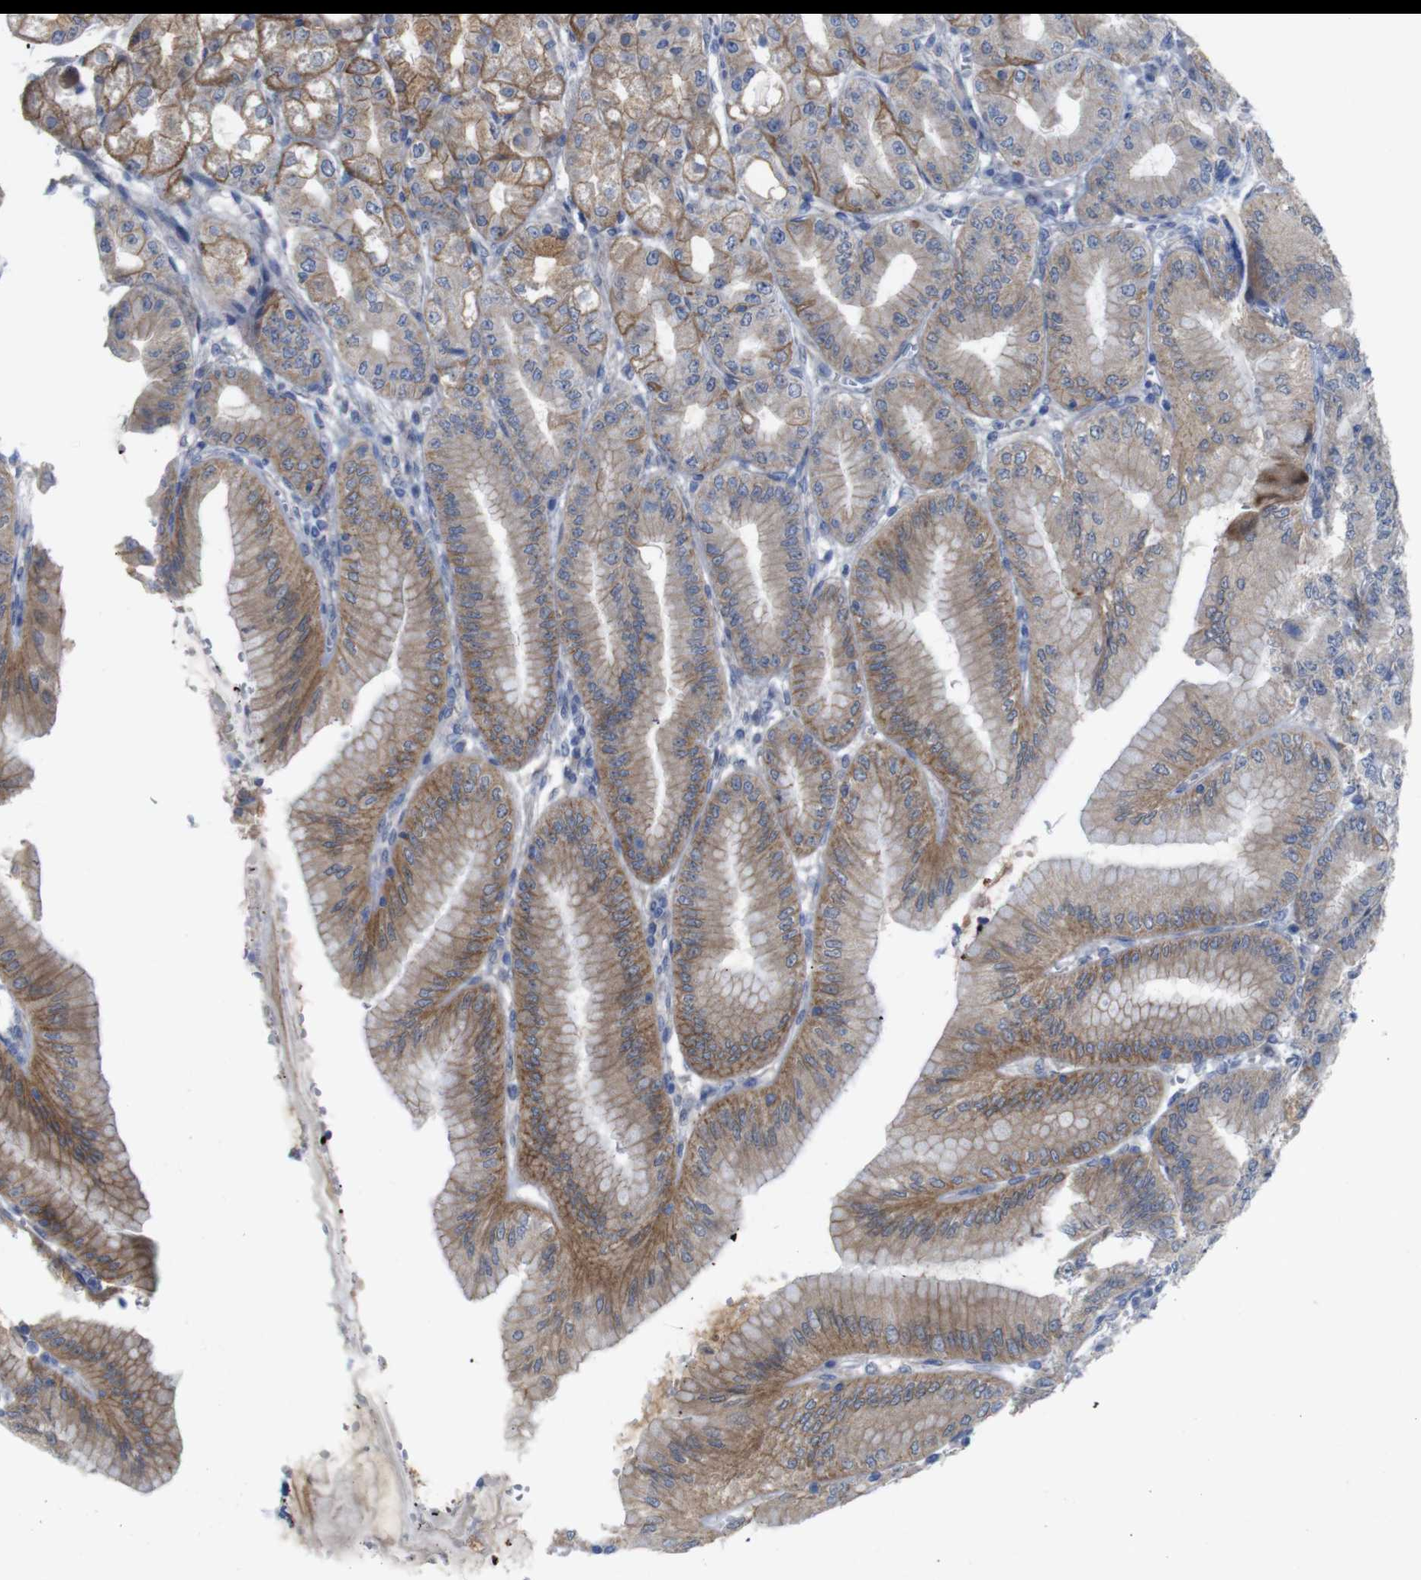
{"staining": {"intensity": "strong", "quantity": ">75%", "location": "cytoplasmic/membranous"}, "tissue": "stomach", "cell_type": "Glandular cells", "image_type": "normal", "snomed": [{"axis": "morphology", "description": "Normal tissue, NOS"}, {"axis": "topography", "description": "Stomach, lower"}], "caption": "Brown immunohistochemical staining in unremarkable stomach shows strong cytoplasmic/membranous positivity in about >75% of glandular cells. (Stains: DAB (3,3'-diaminobenzidine) in brown, nuclei in blue, Microscopy: brightfield microscopy at high magnification).", "gene": "KIDINS220", "patient": {"sex": "male", "age": 71}}